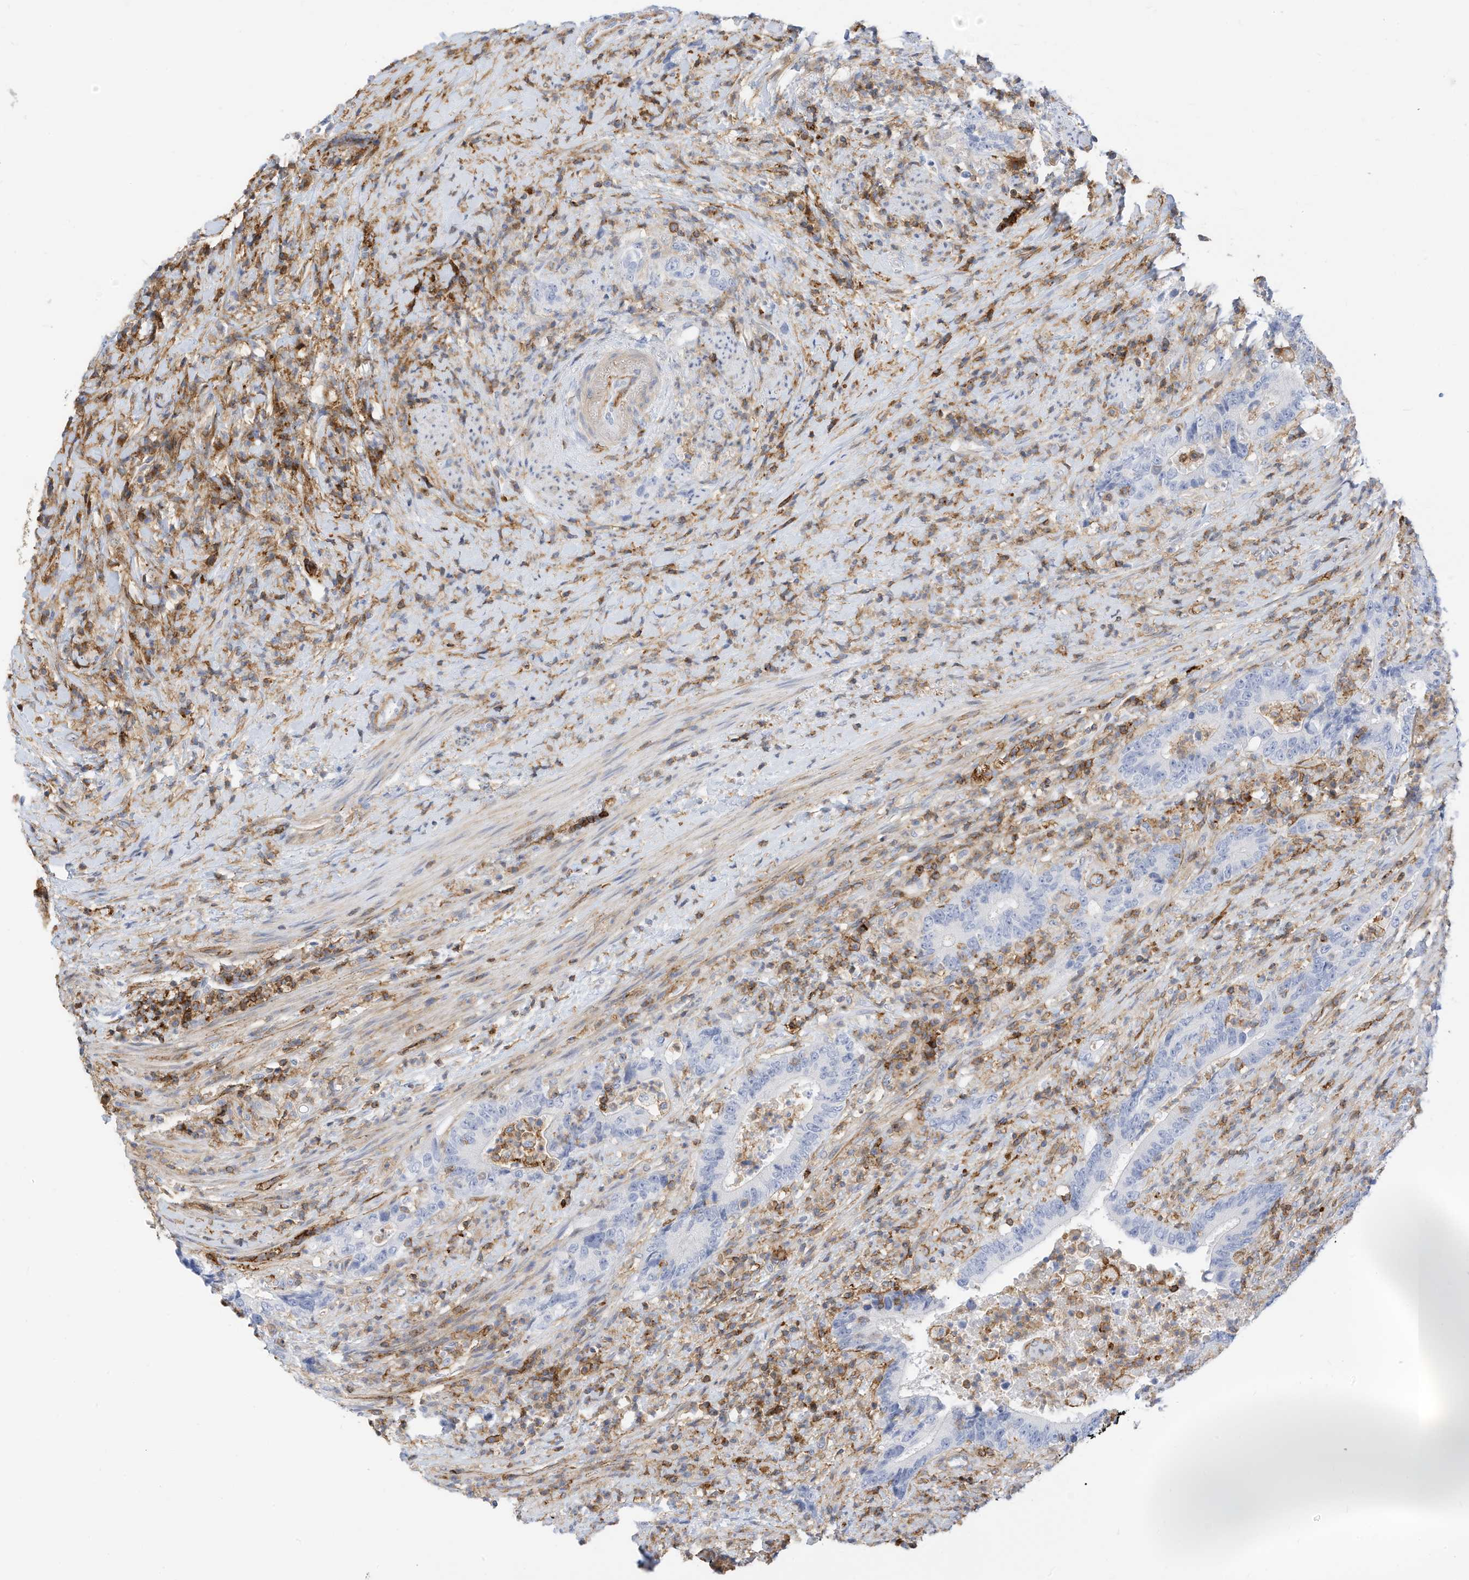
{"staining": {"intensity": "negative", "quantity": "none", "location": "none"}, "tissue": "colorectal cancer", "cell_type": "Tumor cells", "image_type": "cancer", "snomed": [{"axis": "morphology", "description": "Adenocarcinoma, NOS"}, {"axis": "topography", "description": "Colon"}], "caption": "Immunohistochemical staining of colorectal adenocarcinoma shows no significant expression in tumor cells.", "gene": "TXNDC9", "patient": {"sex": "female", "age": 75}}